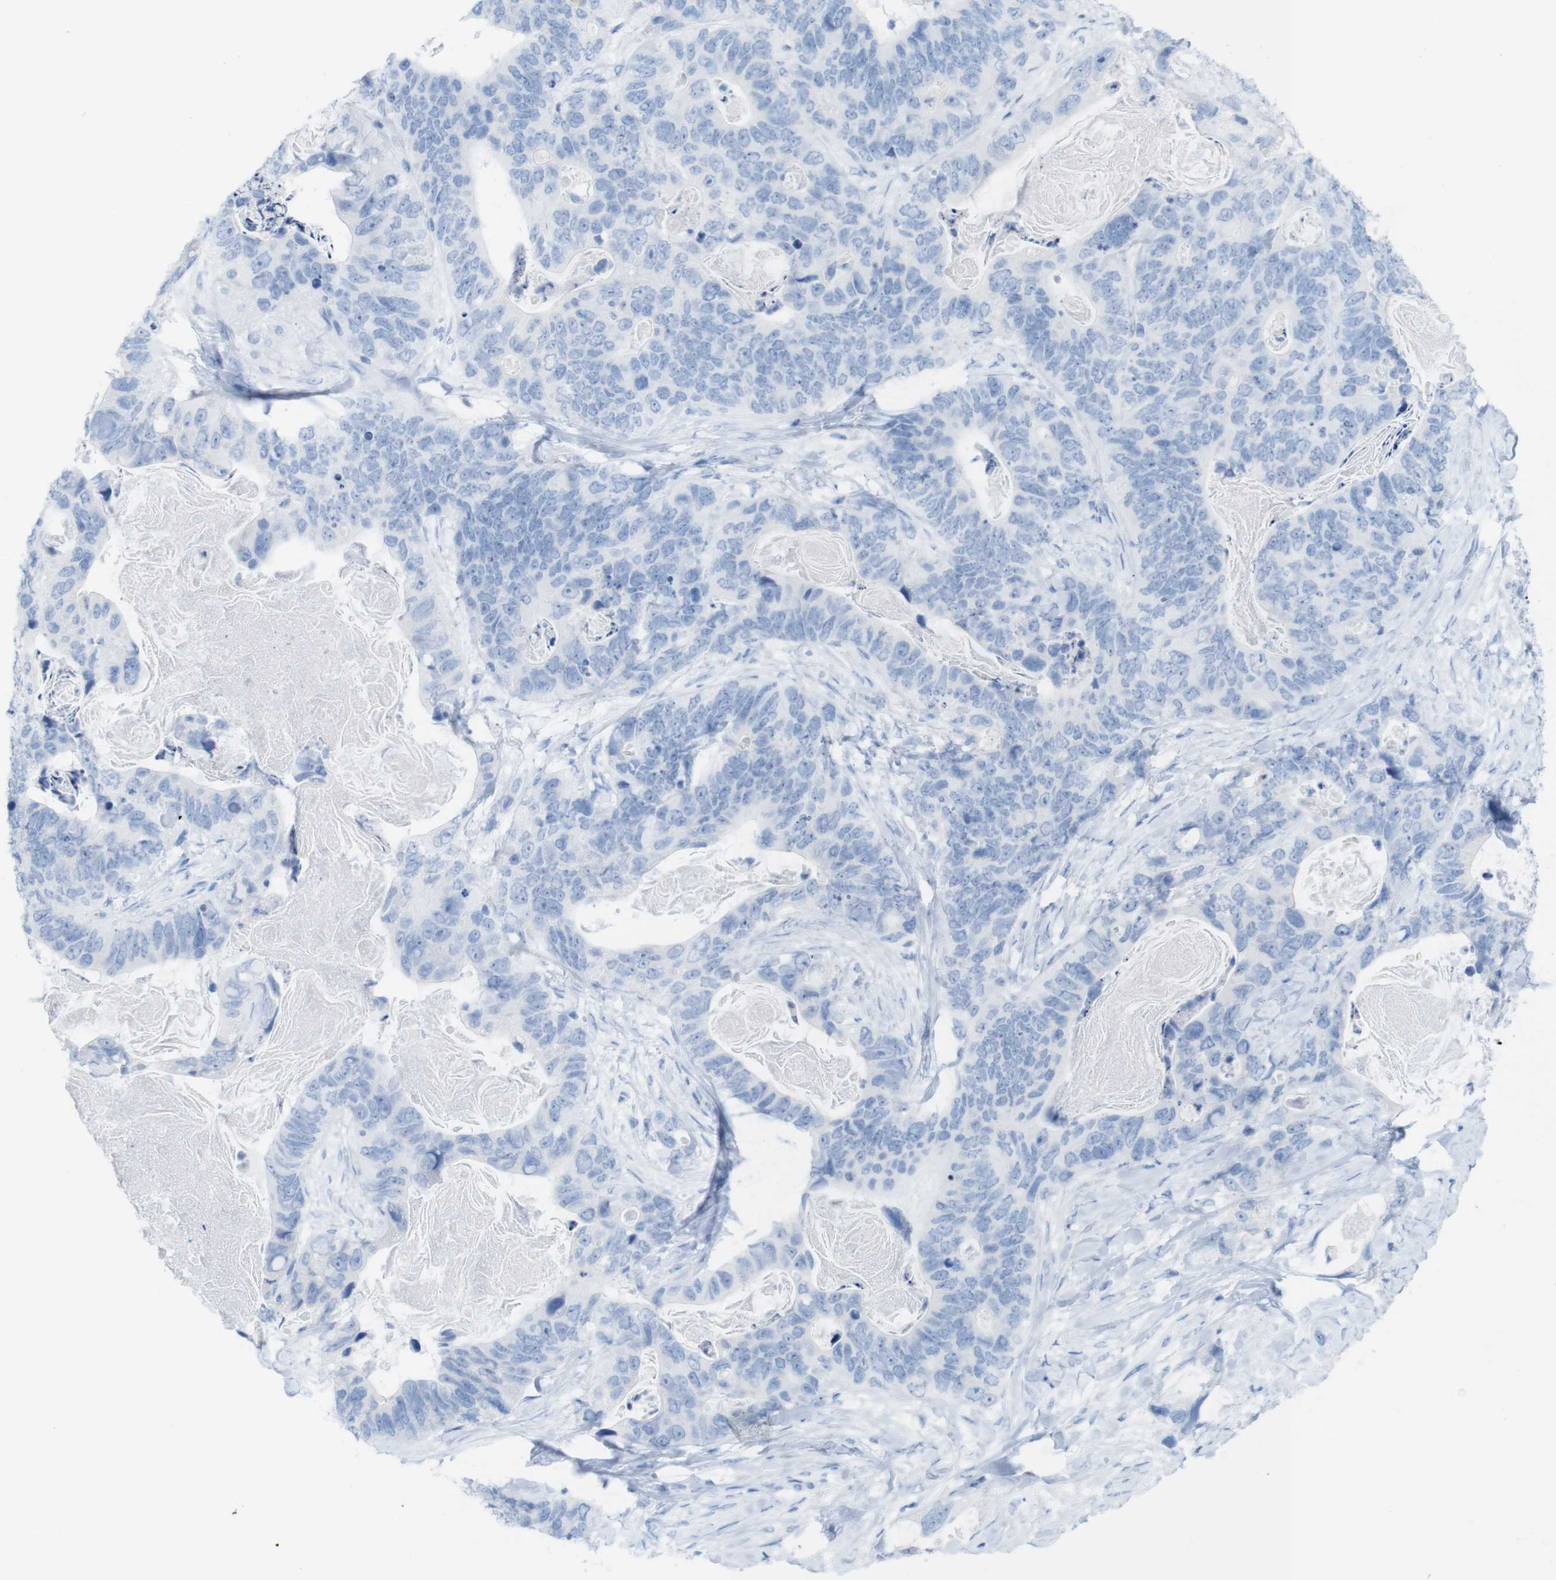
{"staining": {"intensity": "negative", "quantity": "none", "location": "none"}, "tissue": "stomach cancer", "cell_type": "Tumor cells", "image_type": "cancer", "snomed": [{"axis": "morphology", "description": "Adenocarcinoma, NOS"}, {"axis": "topography", "description": "Stomach"}], "caption": "Tumor cells are negative for protein expression in human stomach cancer. (IHC, brightfield microscopy, high magnification).", "gene": "MYH7", "patient": {"sex": "female", "age": 89}}